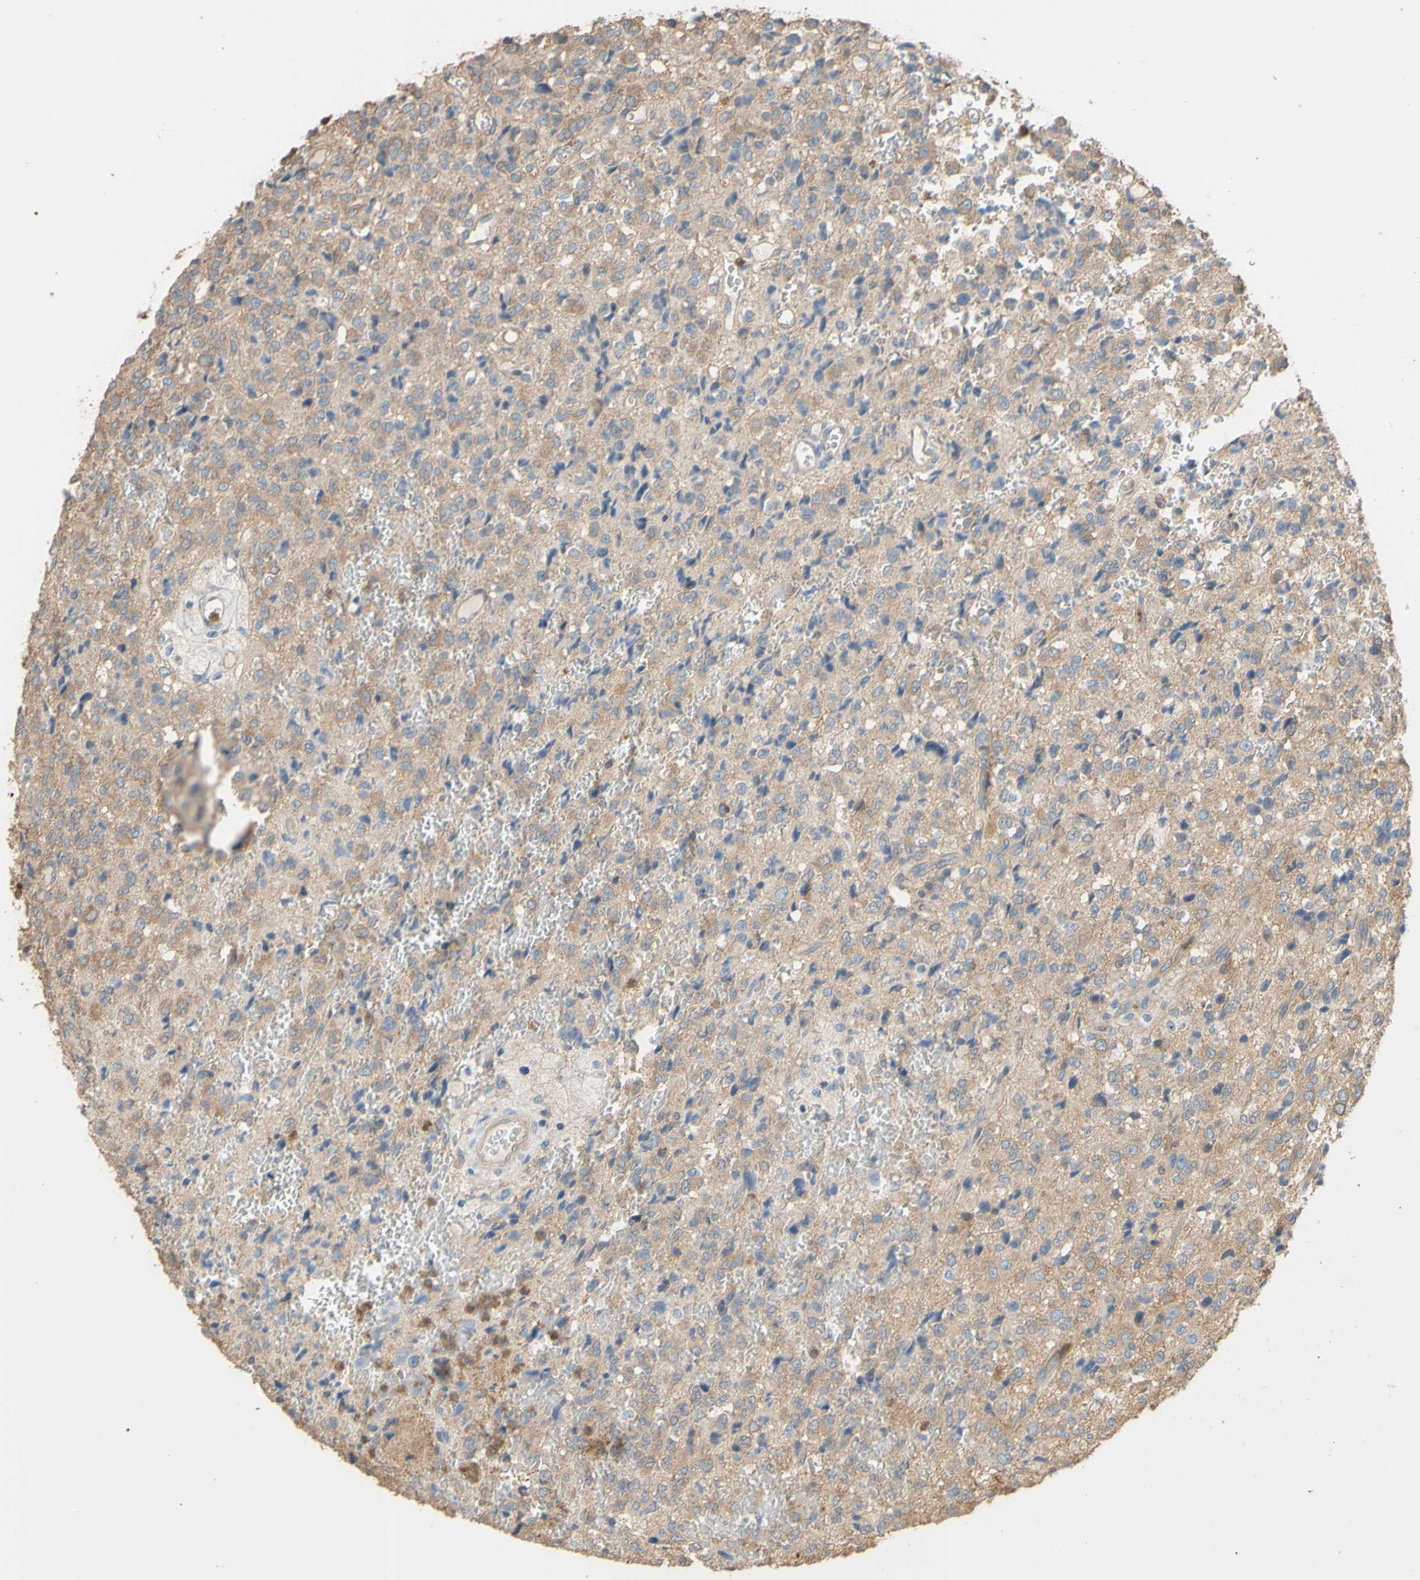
{"staining": {"intensity": "weak", "quantity": ">75%", "location": "cytoplasmic/membranous"}, "tissue": "glioma", "cell_type": "Tumor cells", "image_type": "cancer", "snomed": [{"axis": "morphology", "description": "Glioma, malignant, High grade"}, {"axis": "topography", "description": "pancreas cauda"}], "caption": "A brown stain shows weak cytoplasmic/membranous staining of a protein in human glioma tumor cells.", "gene": "CTTN", "patient": {"sex": "male", "age": 60}}